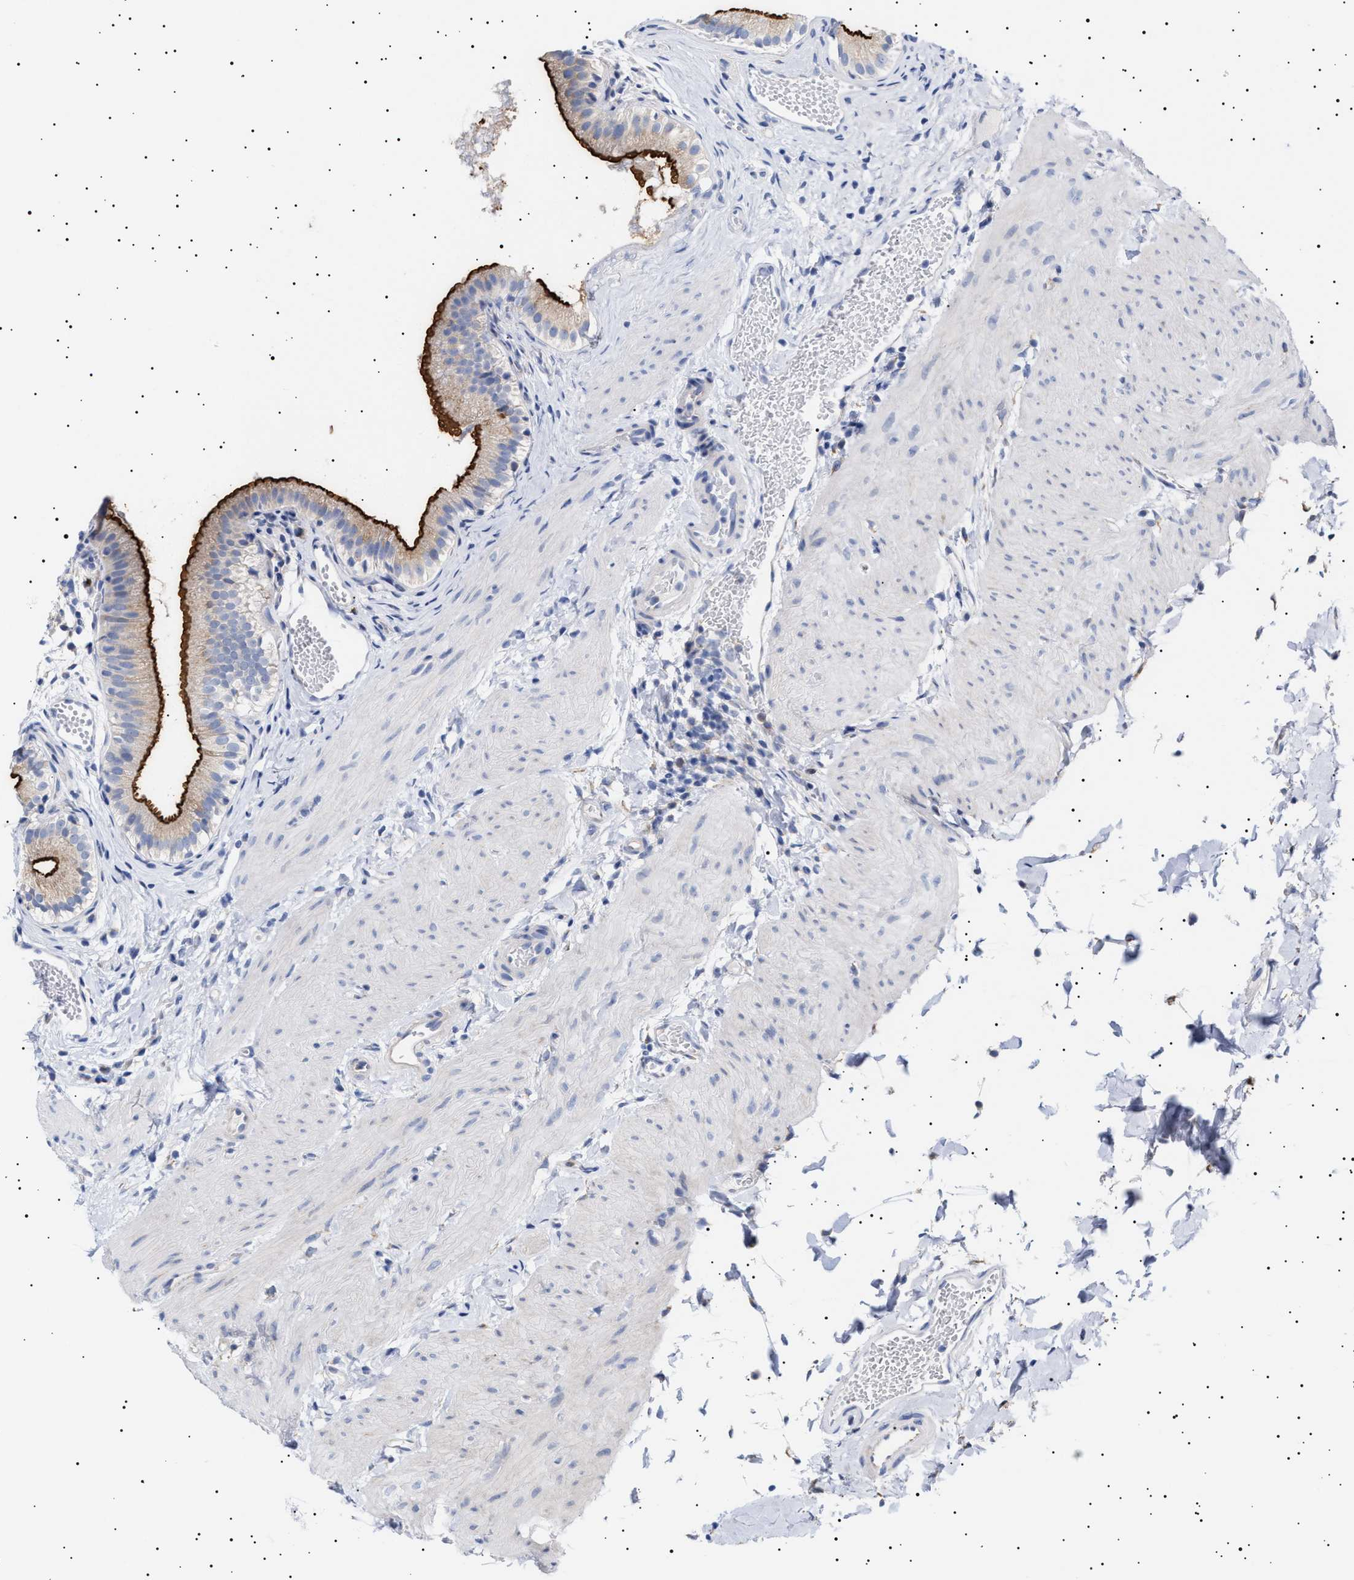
{"staining": {"intensity": "strong", "quantity": ">75%", "location": "cytoplasmic/membranous"}, "tissue": "gallbladder", "cell_type": "Glandular cells", "image_type": "normal", "snomed": [{"axis": "morphology", "description": "Normal tissue, NOS"}, {"axis": "topography", "description": "Gallbladder"}], "caption": "Strong cytoplasmic/membranous protein staining is appreciated in about >75% of glandular cells in gallbladder.", "gene": "ERCC6L2", "patient": {"sex": "female", "age": 26}}